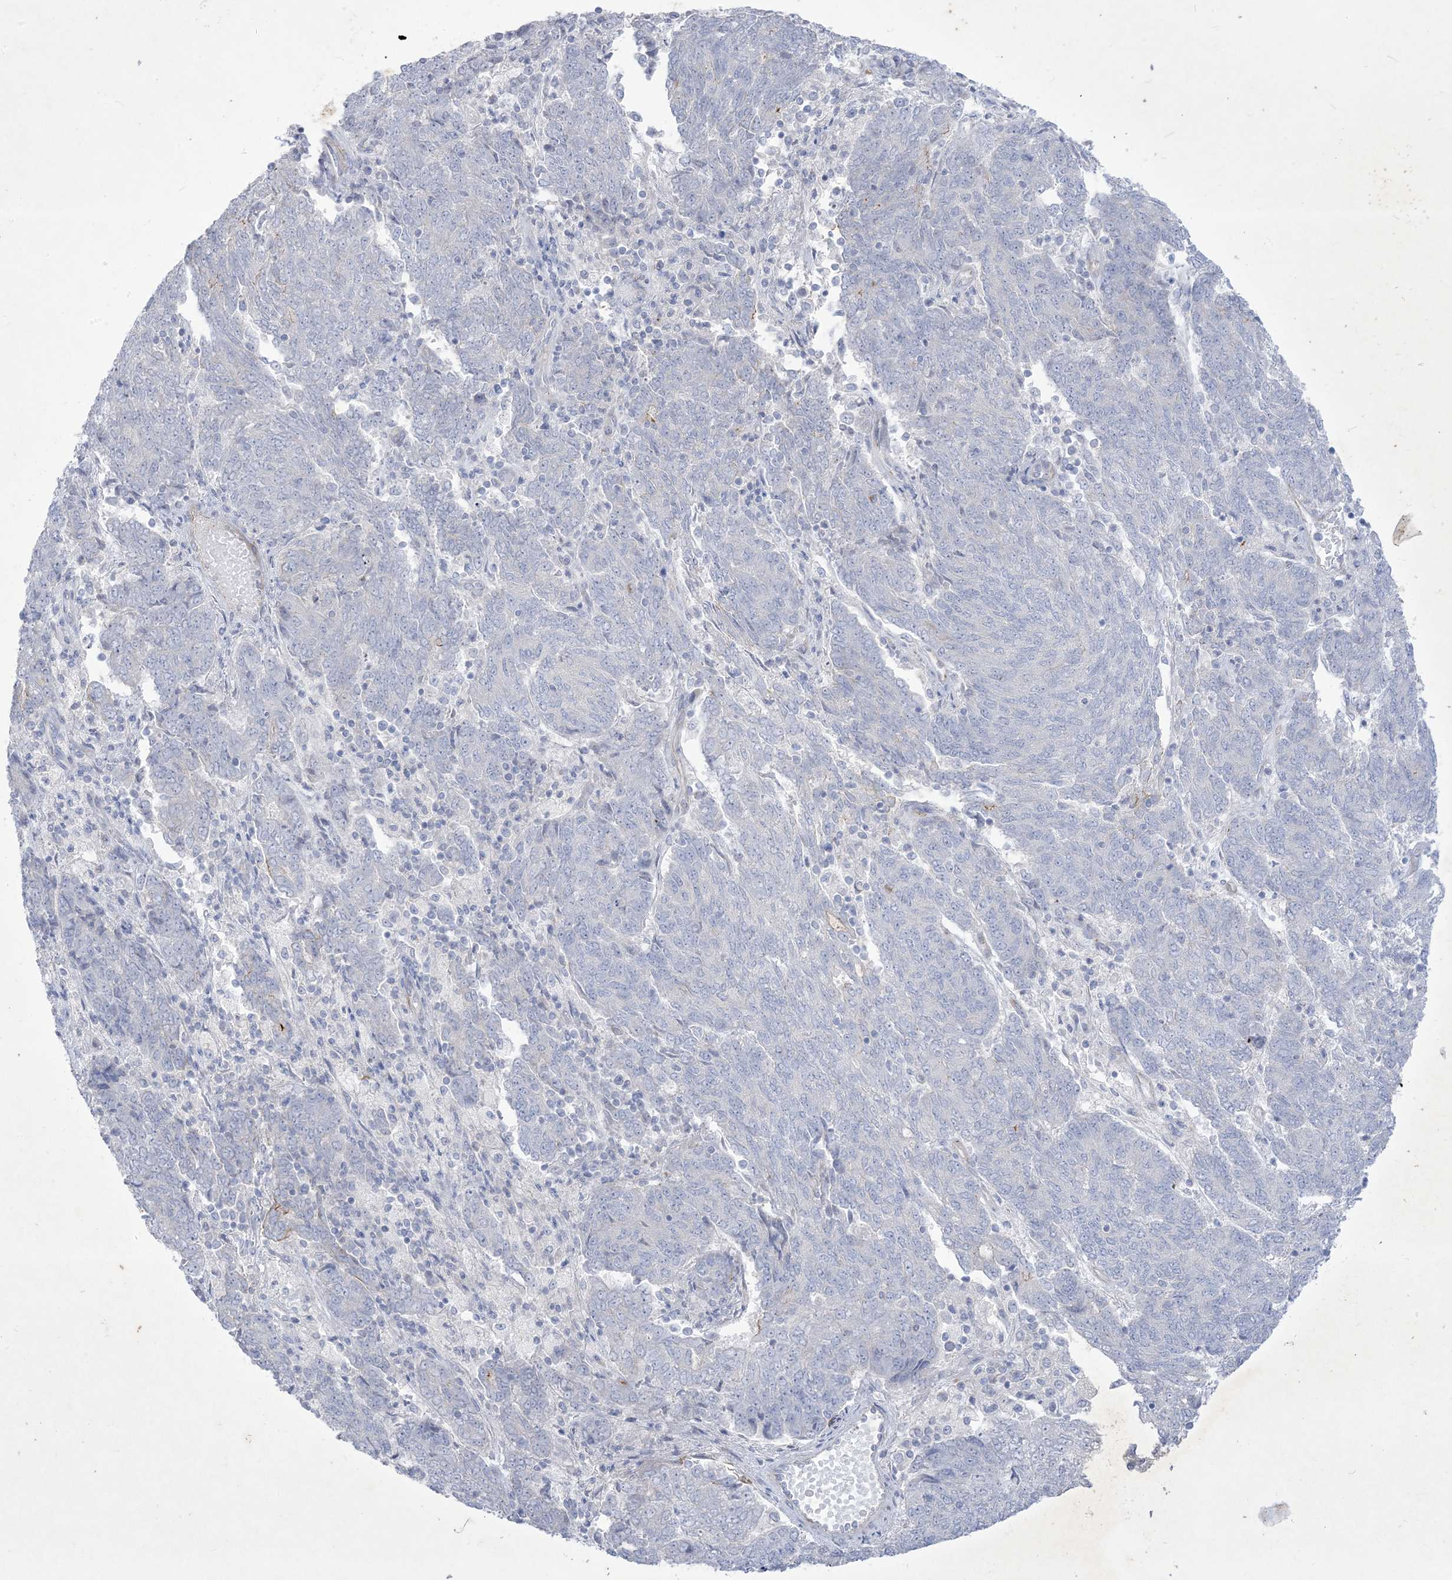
{"staining": {"intensity": "negative", "quantity": "none", "location": "none"}, "tissue": "endometrial cancer", "cell_type": "Tumor cells", "image_type": "cancer", "snomed": [{"axis": "morphology", "description": "Adenocarcinoma, NOS"}, {"axis": "topography", "description": "Endometrium"}], "caption": "Endometrial adenocarcinoma was stained to show a protein in brown. There is no significant expression in tumor cells.", "gene": "B3GNT7", "patient": {"sex": "female", "age": 80}}